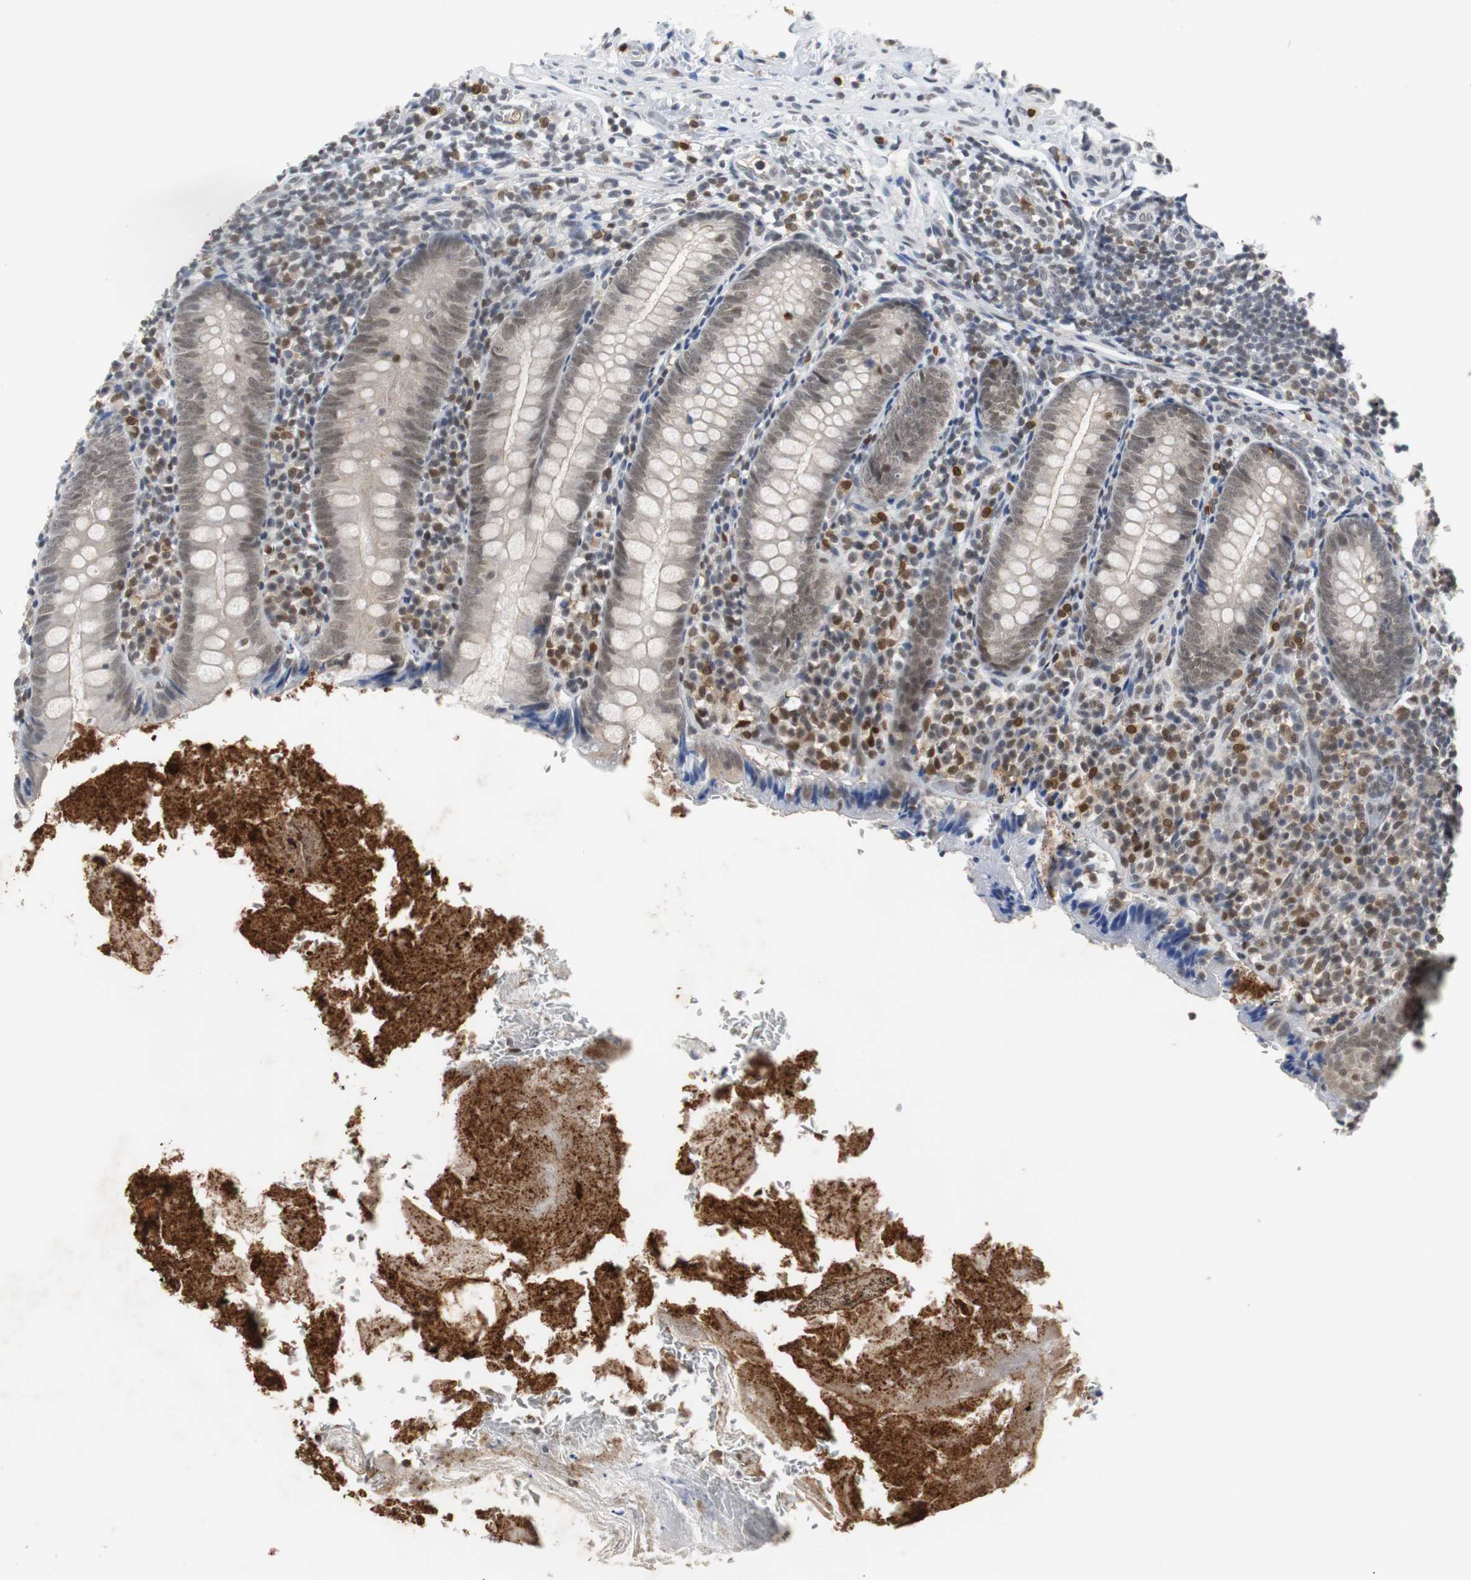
{"staining": {"intensity": "moderate", "quantity": "25%-75%", "location": "nuclear"}, "tissue": "appendix", "cell_type": "Glandular cells", "image_type": "normal", "snomed": [{"axis": "morphology", "description": "Normal tissue, NOS"}, {"axis": "topography", "description": "Appendix"}], "caption": "A high-resolution image shows immunohistochemistry staining of normal appendix, which reveals moderate nuclear staining in about 25%-75% of glandular cells. The protein is shown in brown color, while the nuclei are stained blue.", "gene": "SIRT1", "patient": {"sex": "female", "age": 10}}